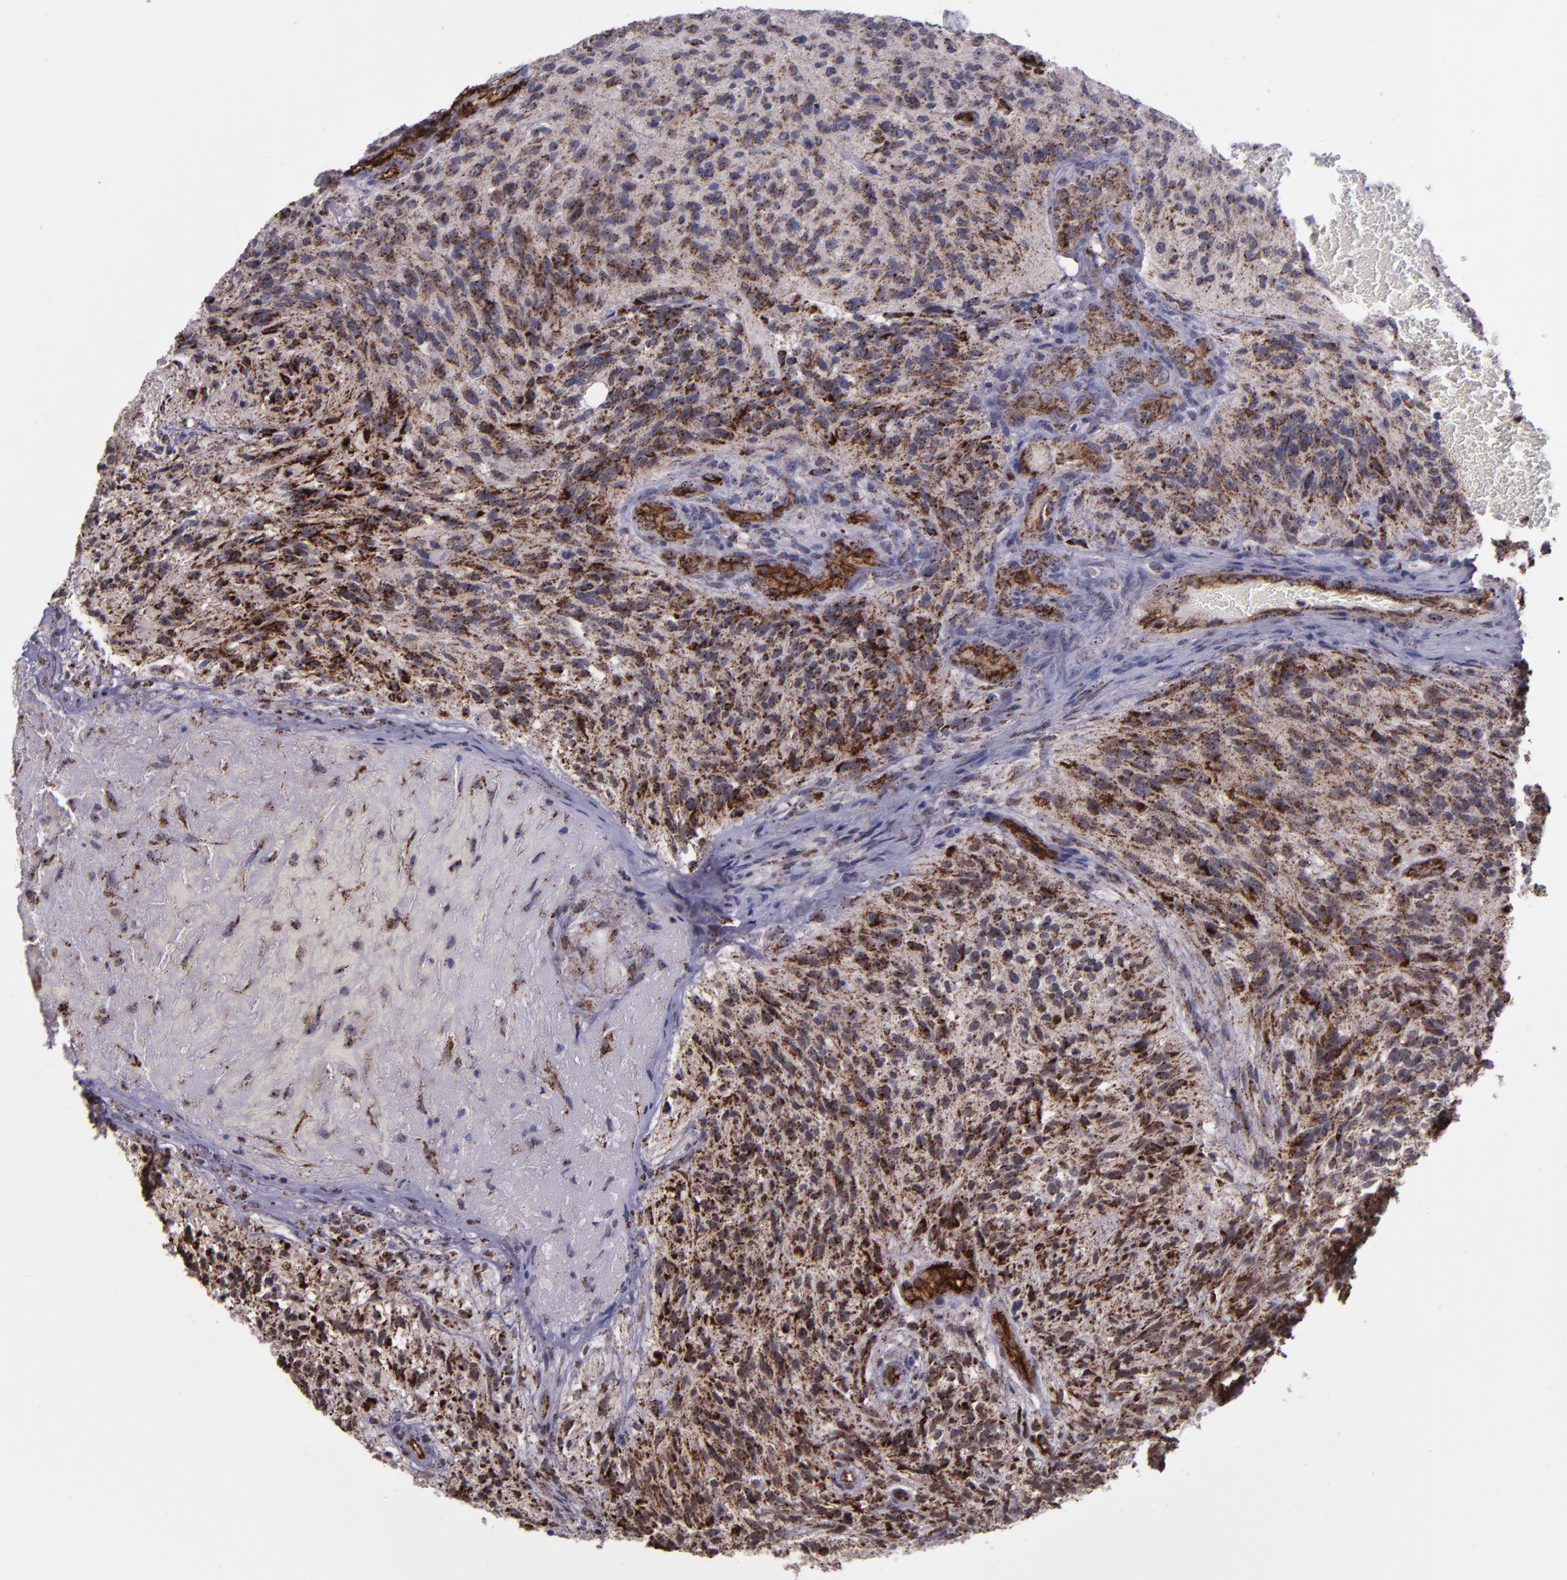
{"staining": {"intensity": "moderate", "quantity": ">75%", "location": "cytoplasmic/membranous"}, "tissue": "glioma", "cell_type": "Tumor cells", "image_type": "cancer", "snomed": [{"axis": "morphology", "description": "Normal tissue, NOS"}, {"axis": "morphology", "description": "Glioma, malignant, High grade"}, {"axis": "topography", "description": "Cerebral cortex"}], "caption": "Human malignant glioma (high-grade) stained with a protein marker reveals moderate staining in tumor cells.", "gene": "LONP1", "patient": {"sex": "male", "age": 75}}